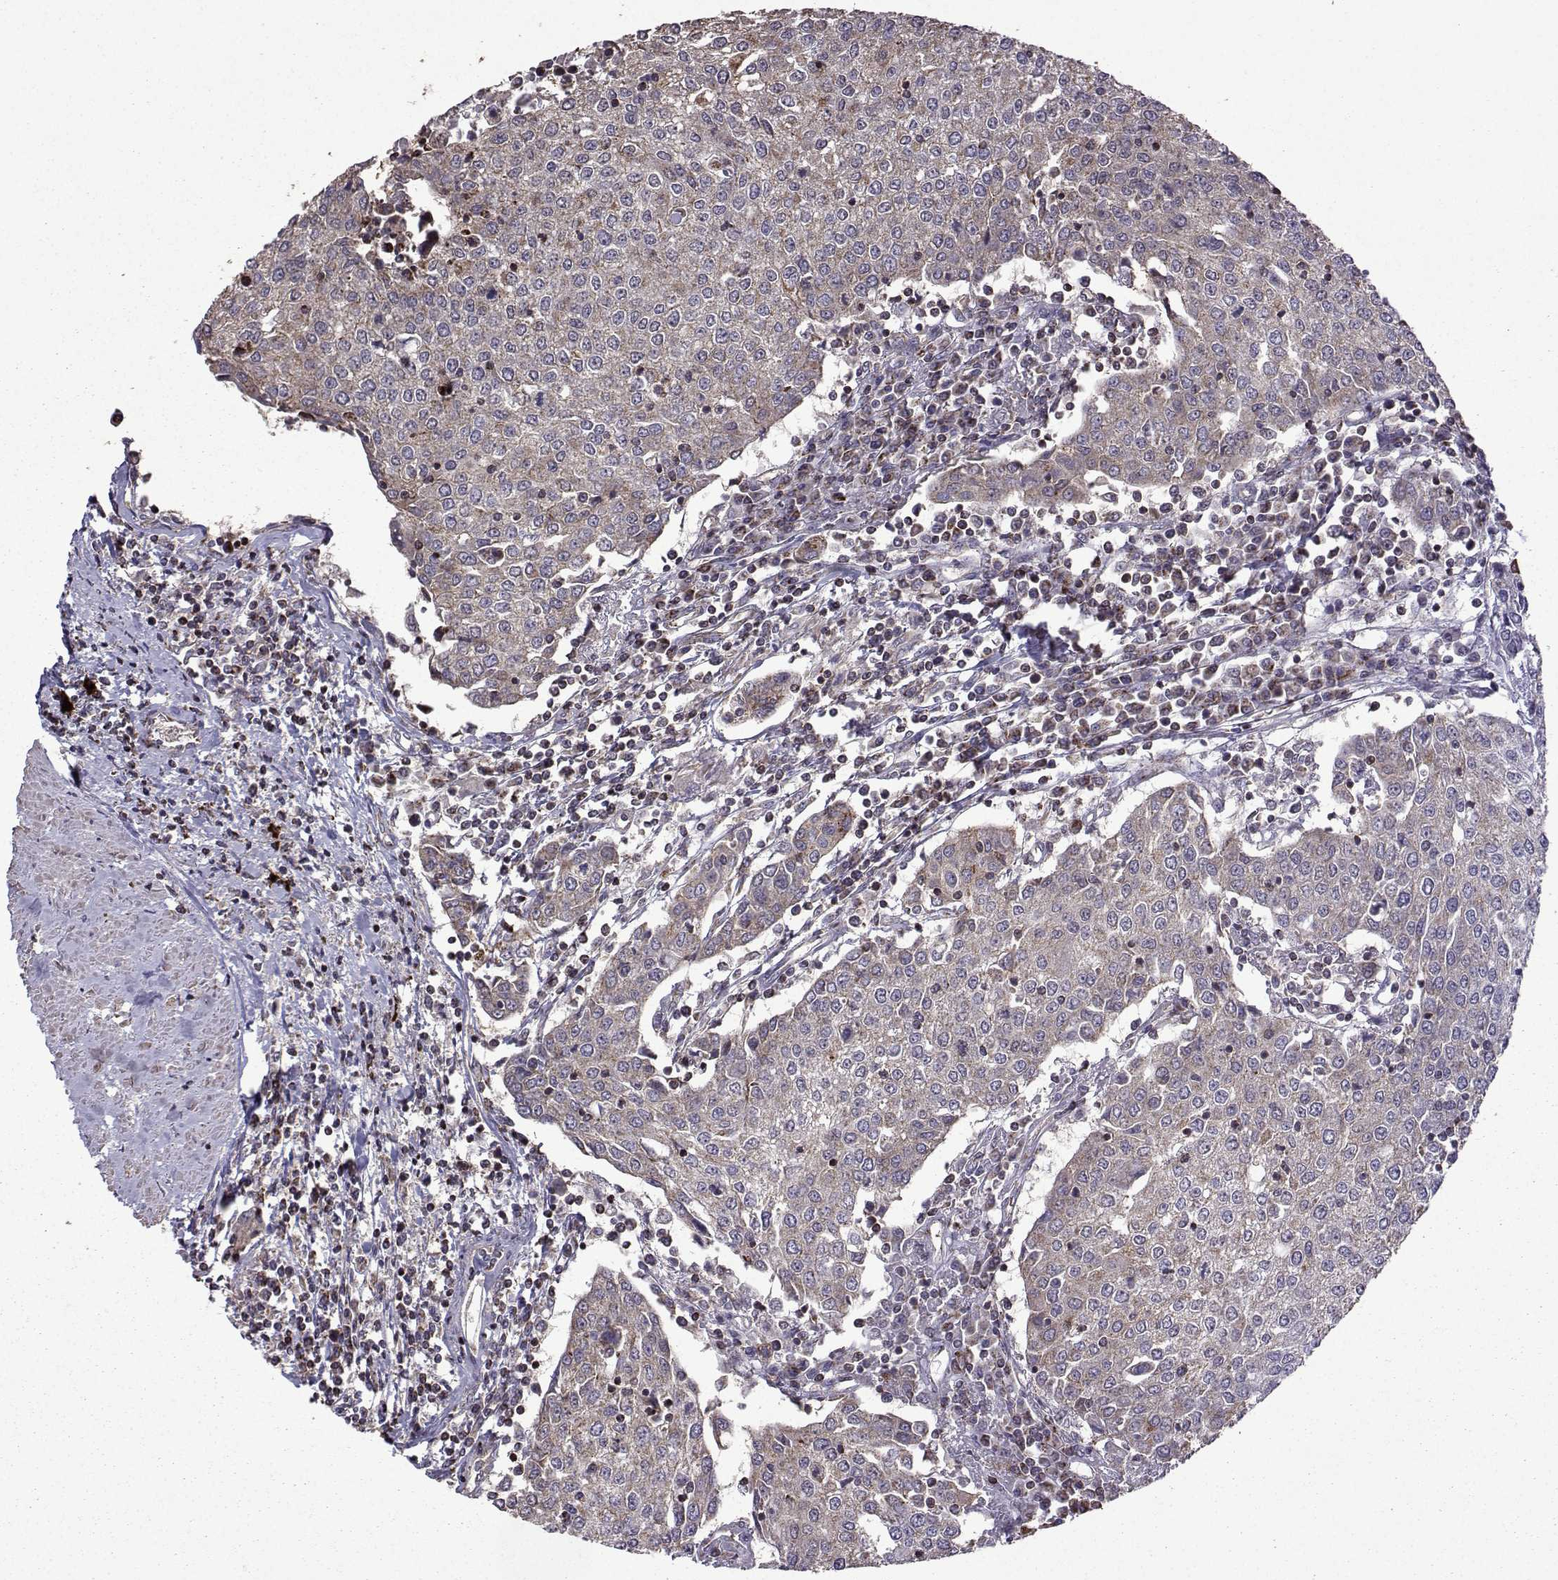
{"staining": {"intensity": "weak", "quantity": "<25%", "location": "cytoplasmic/membranous"}, "tissue": "urothelial cancer", "cell_type": "Tumor cells", "image_type": "cancer", "snomed": [{"axis": "morphology", "description": "Urothelial carcinoma, High grade"}, {"axis": "topography", "description": "Urinary bladder"}], "caption": "The image exhibits no significant staining in tumor cells of urothelial carcinoma (high-grade).", "gene": "TAB2", "patient": {"sex": "female", "age": 85}}